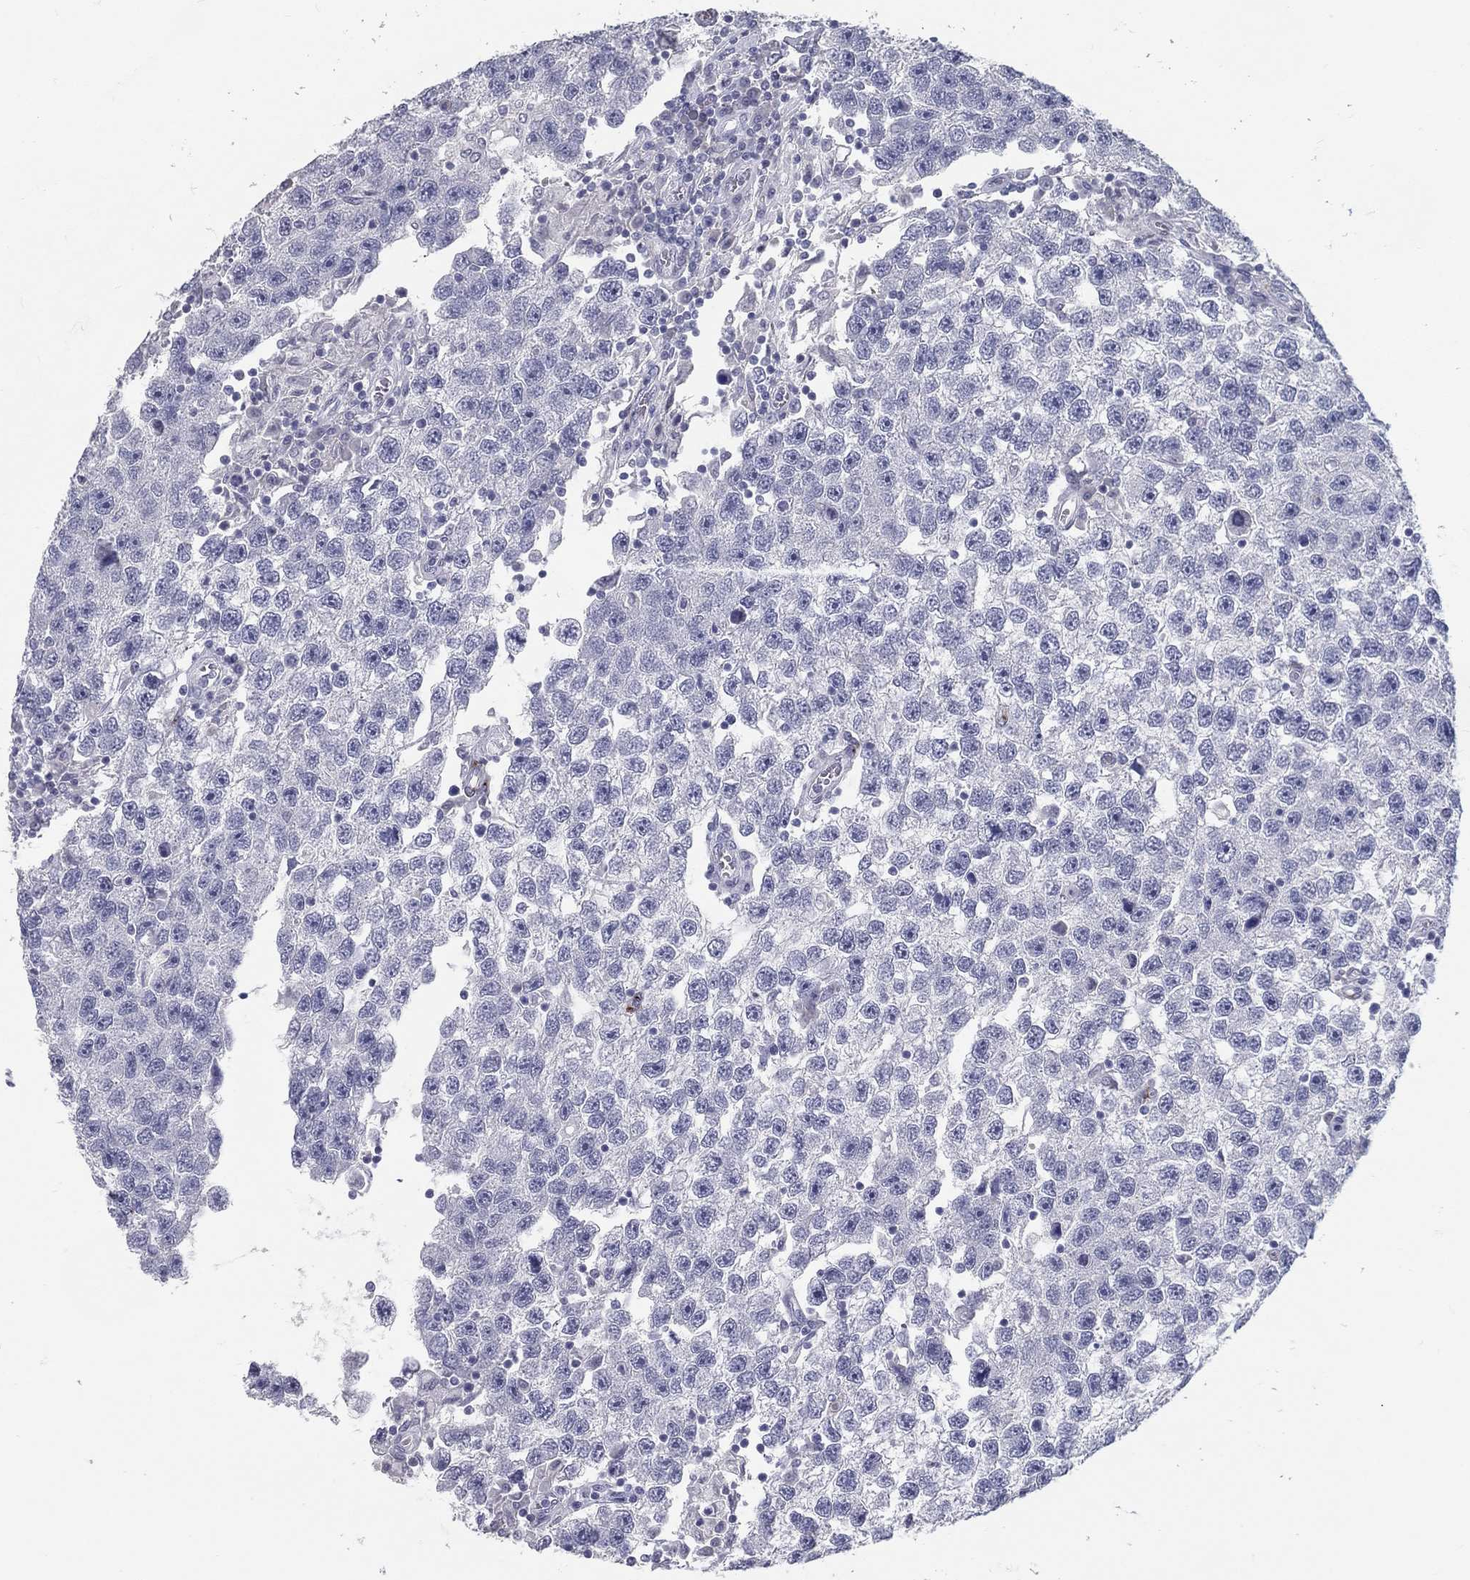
{"staining": {"intensity": "negative", "quantity": "none", "location": "none"}, "tissue": "testis cancer", "cell_type": "Tumor cells", "image_type": "cancer", "snomed": [{"axis": "morphology", "description": "Seminoma, NOS"}, {"axis": "topography", "description": "Testis"}], "caption": "This is a histopathology image of IHC staining of testis cancer, which shows no positivity in tumor cells.", "gene": "ACE2", "patient": {"sex": "male", "age": 26}}